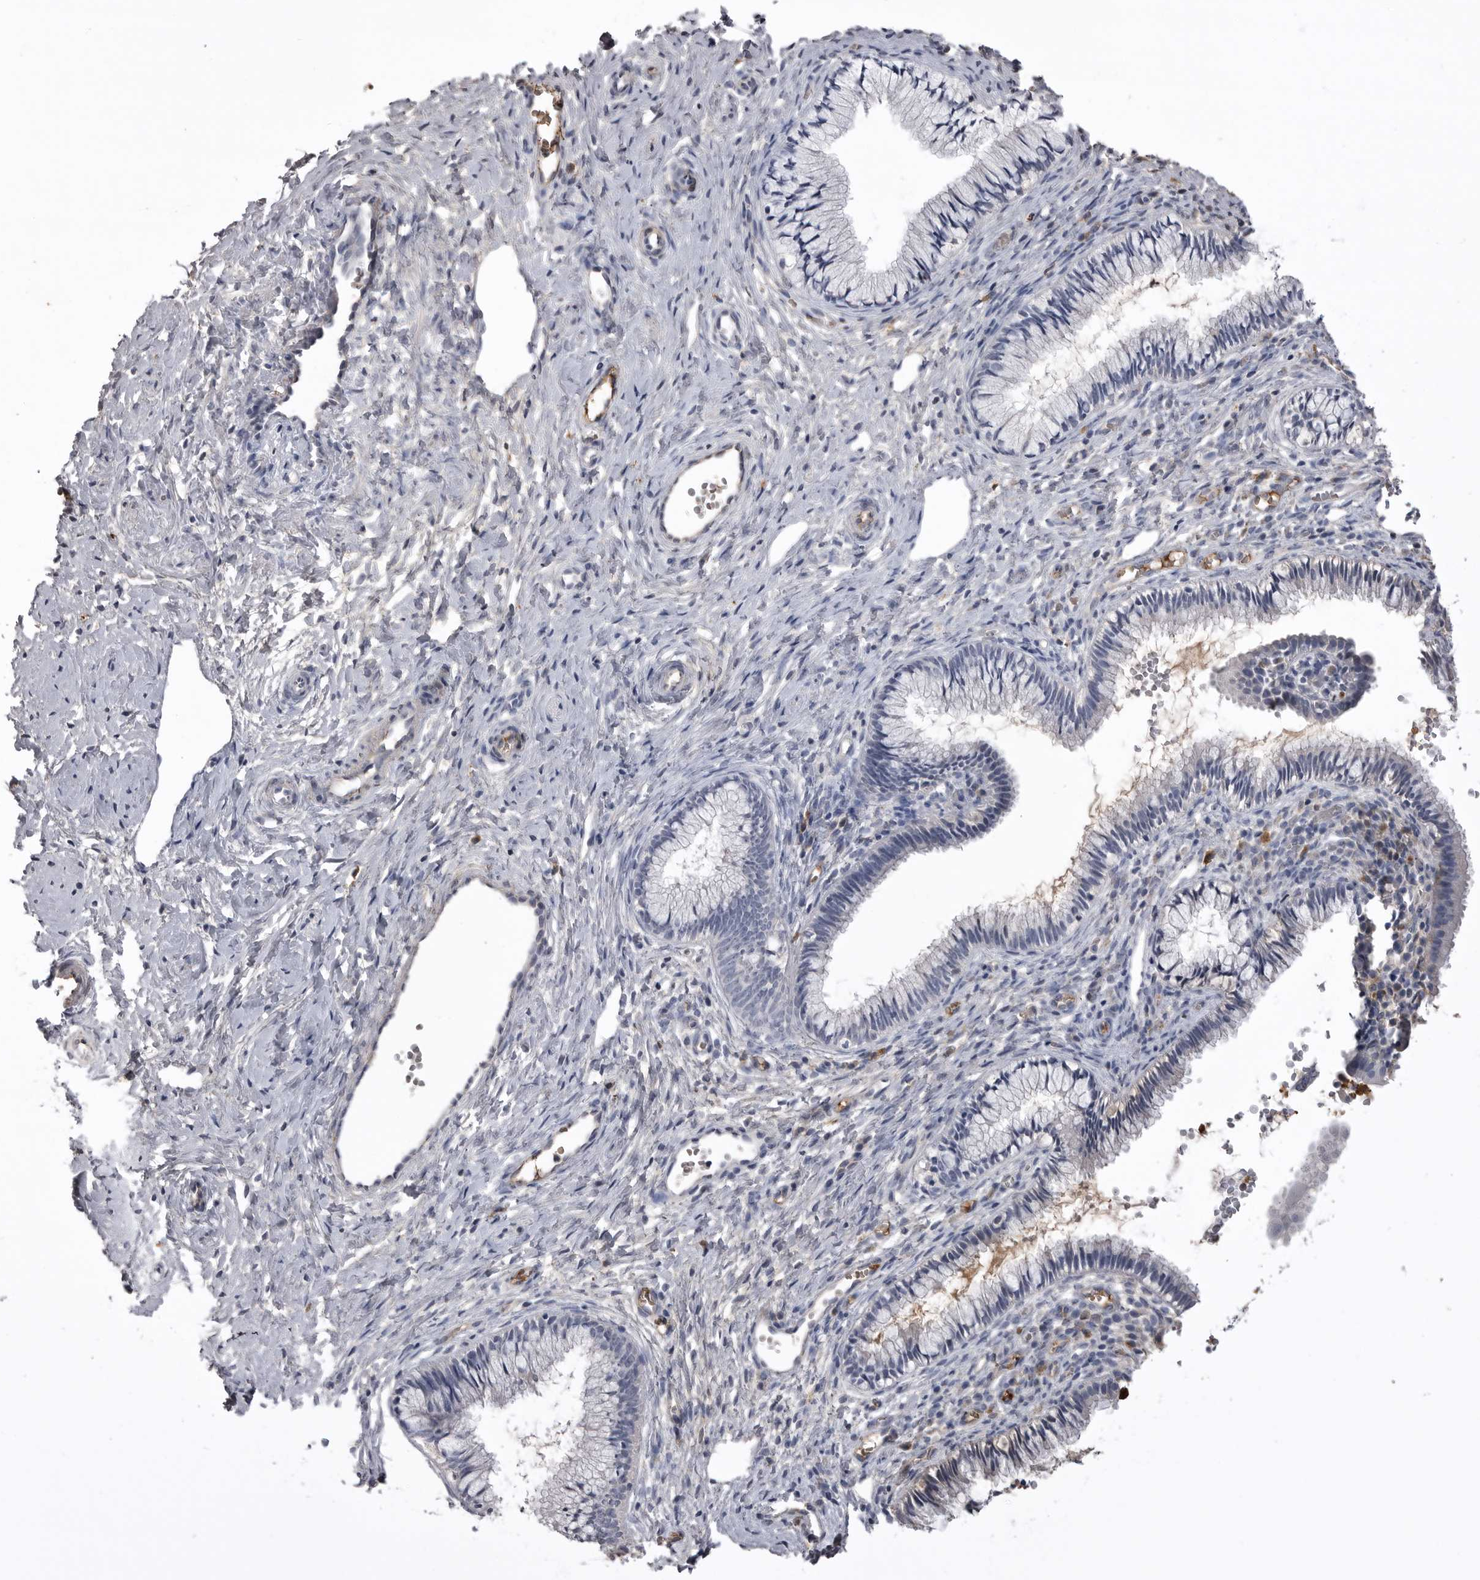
{"staining": {"intensity": "negative", "quantity": "none", "location": "none"}, "tissue": "cervix", "cell_type": "Glandular cells", "image_type": "normal", "snomed": [{"axis": "morphology", "description": "Normal tissue, NOS"}, {"axis": "topography", "description": "Cervix"}], "caption": "This is an immunohistochemistry (IHC) micrograph of benign cervix. There is no staining in glandular cells.", "gene": "AHSG", "patient": {"sex": "female", "age": 27}}